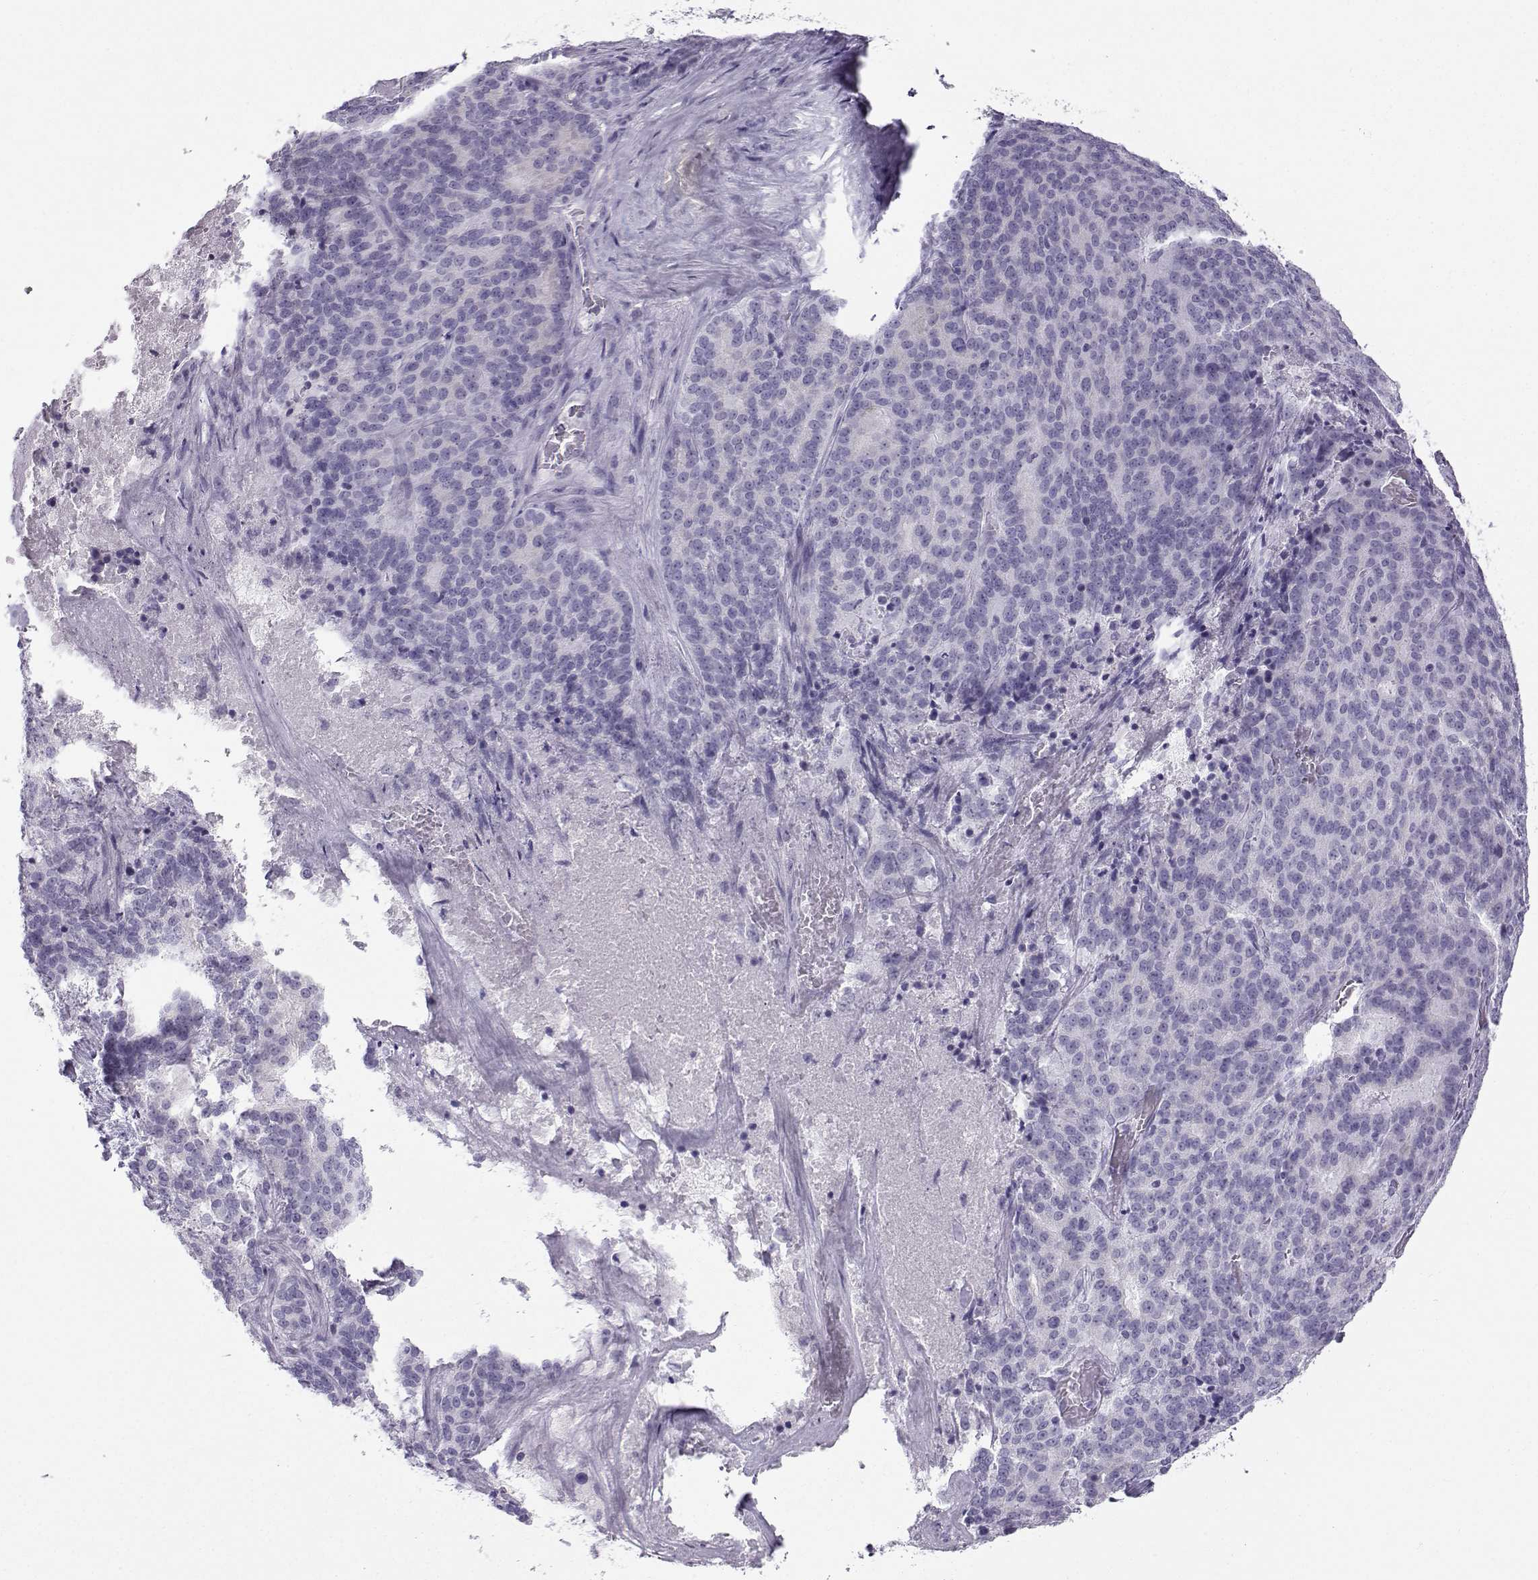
{"staining": {"intensity": "negative", "quantity": "none", "location": "none"}, "tissue": "liver cancer", "cell_type": "Tumor cells", "image_type": "cancer", "snomed": [{"axis": "morphology", "description": "Cholangiocarcinoma"}, {"axis": "topography", "description": "Liver"}], "caption": "Tumor cells show no significant positivity in cholangiocarcinoma (liver).", "gene": "ZBTB8B", "patient": {"sex": "female", "age": 47}}